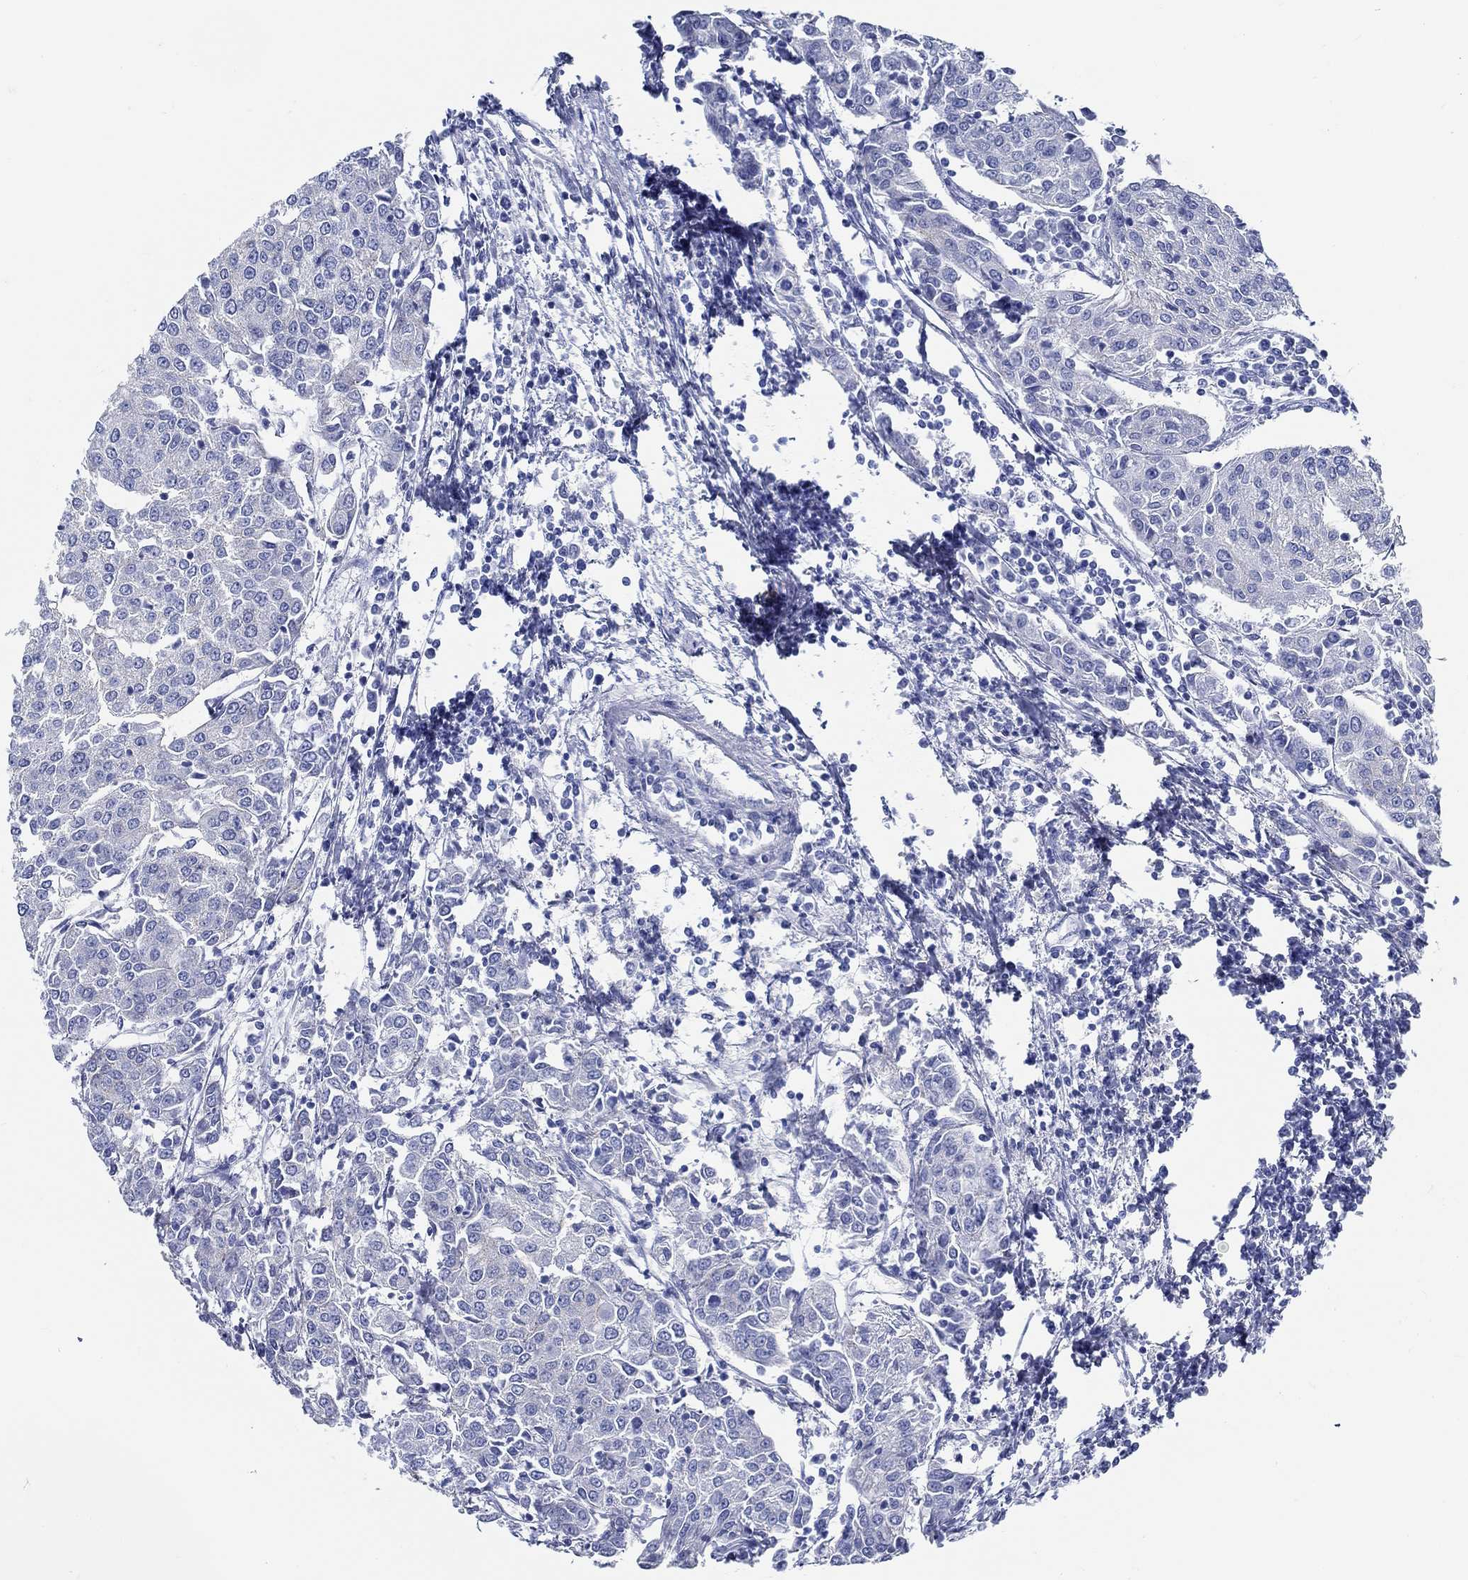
{"staining": {"intensity": "negative", "quantity": "none", "location": "none"}, "tissue": "urothelial cancer", "cell_type": "Tumor cells", "image_type": "cancer", "snomed": [{"axis": "morphology", "description": "Urothelial carcinoma, High grade"}, {"axis": "topography", "description": "Urinary bladder"}], "caption": "Immunohistochemistry histopathology image of human urothelial cancer stained for a protein (brown), which shows no positivity in tumor cells. Nuclei are stained in blue.", "gene": "RD3L", "patient": {"sex": "female", "age": 85}}